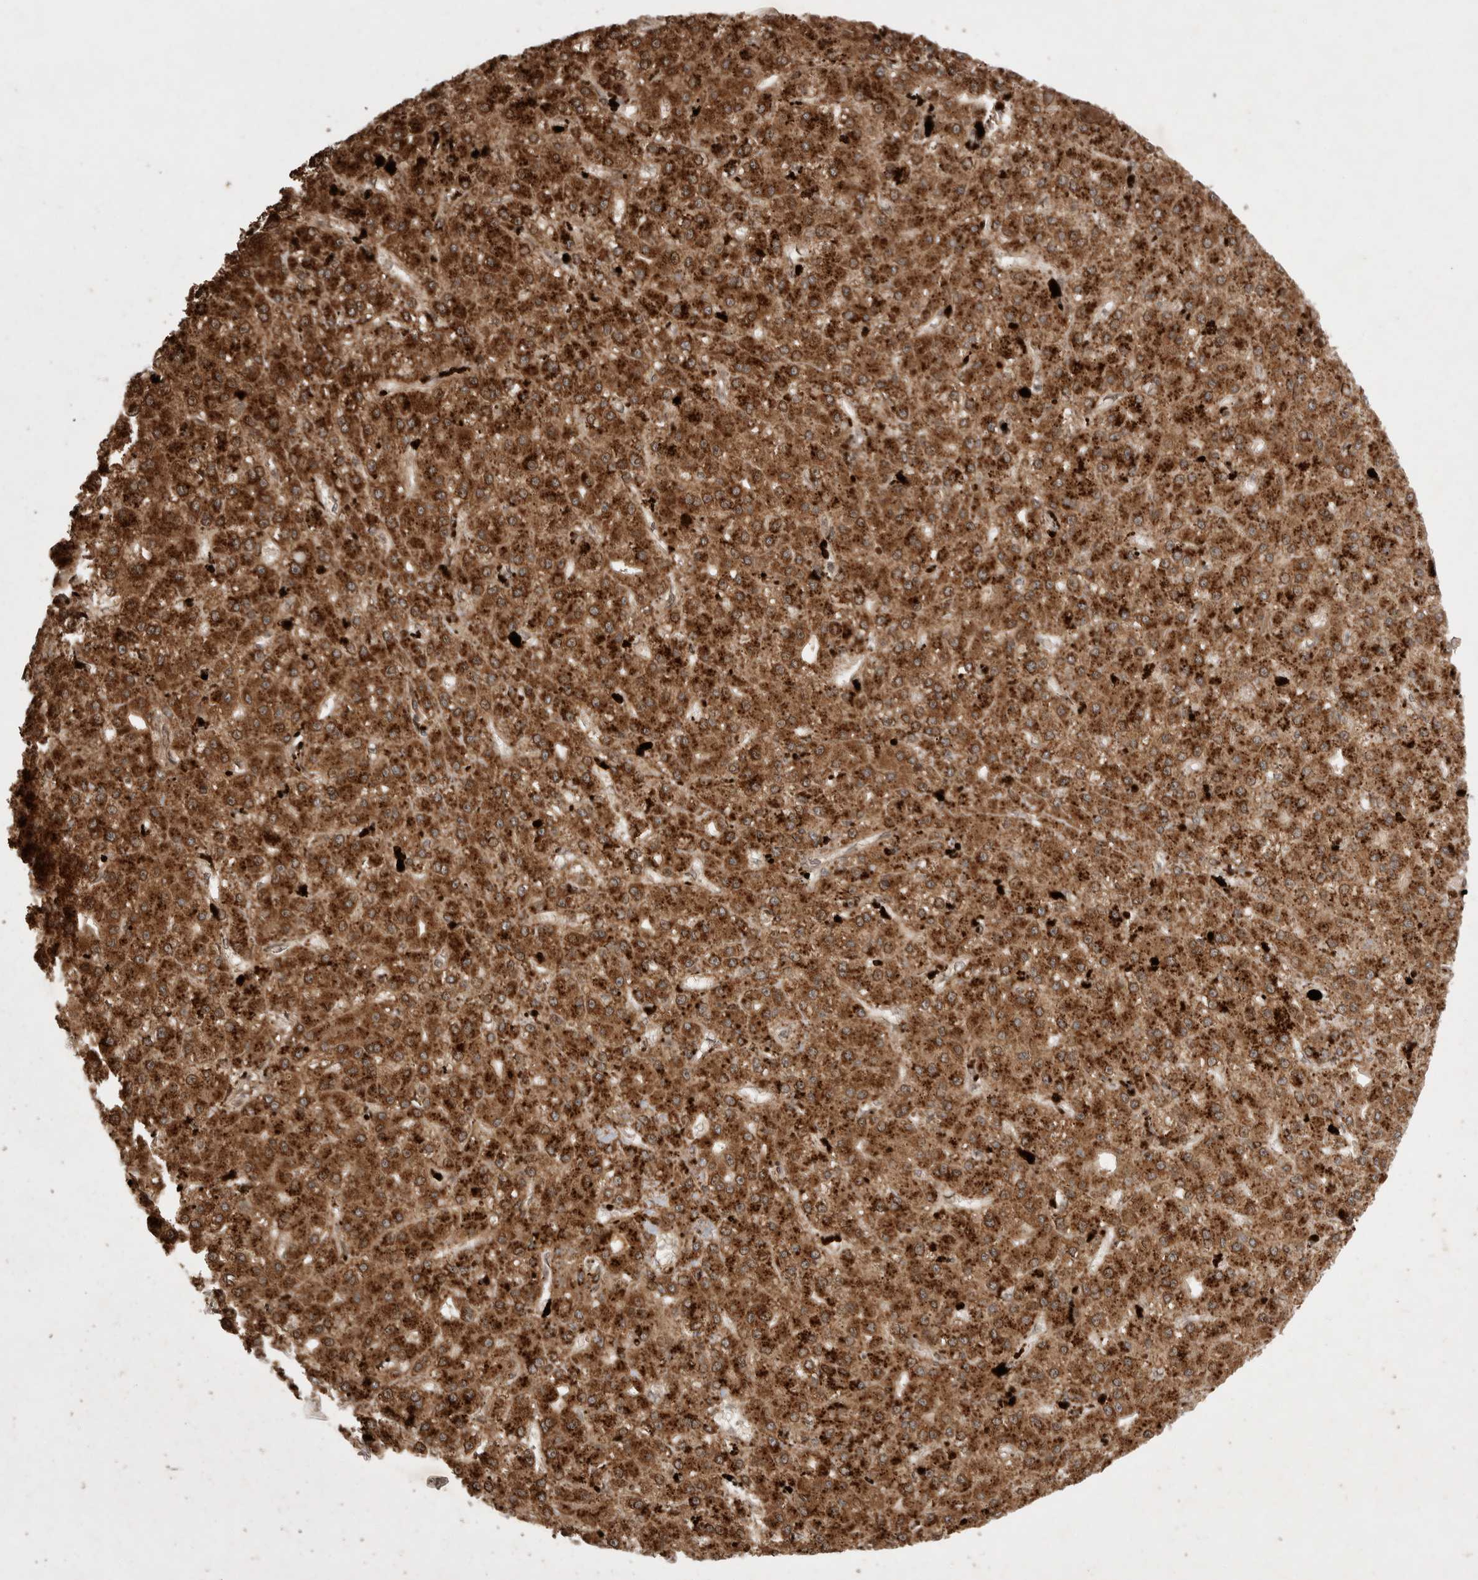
{"staining": {"intensity": "strong", "quantity": ">75%", "location": "cytoplasmic/membranous"}, "tissue": "liver cancer", "cell_type": "Tumor cells", "image_type": "cancer", "snomed": [{"axis": "morphology", "description": "Carcinoma, Hepatocellular, NOS"}, {"axis": "topography", "description": "Liver"}], "caption": "This is an image of immunohistochemistry staining of liver cancer (hepatocellular carcinoma), which shows strong positivity in the cytoplasmic/membranous of tumor cells.", "gene": "FAM221A", "patient": {"sex": "male", "age": 67}}